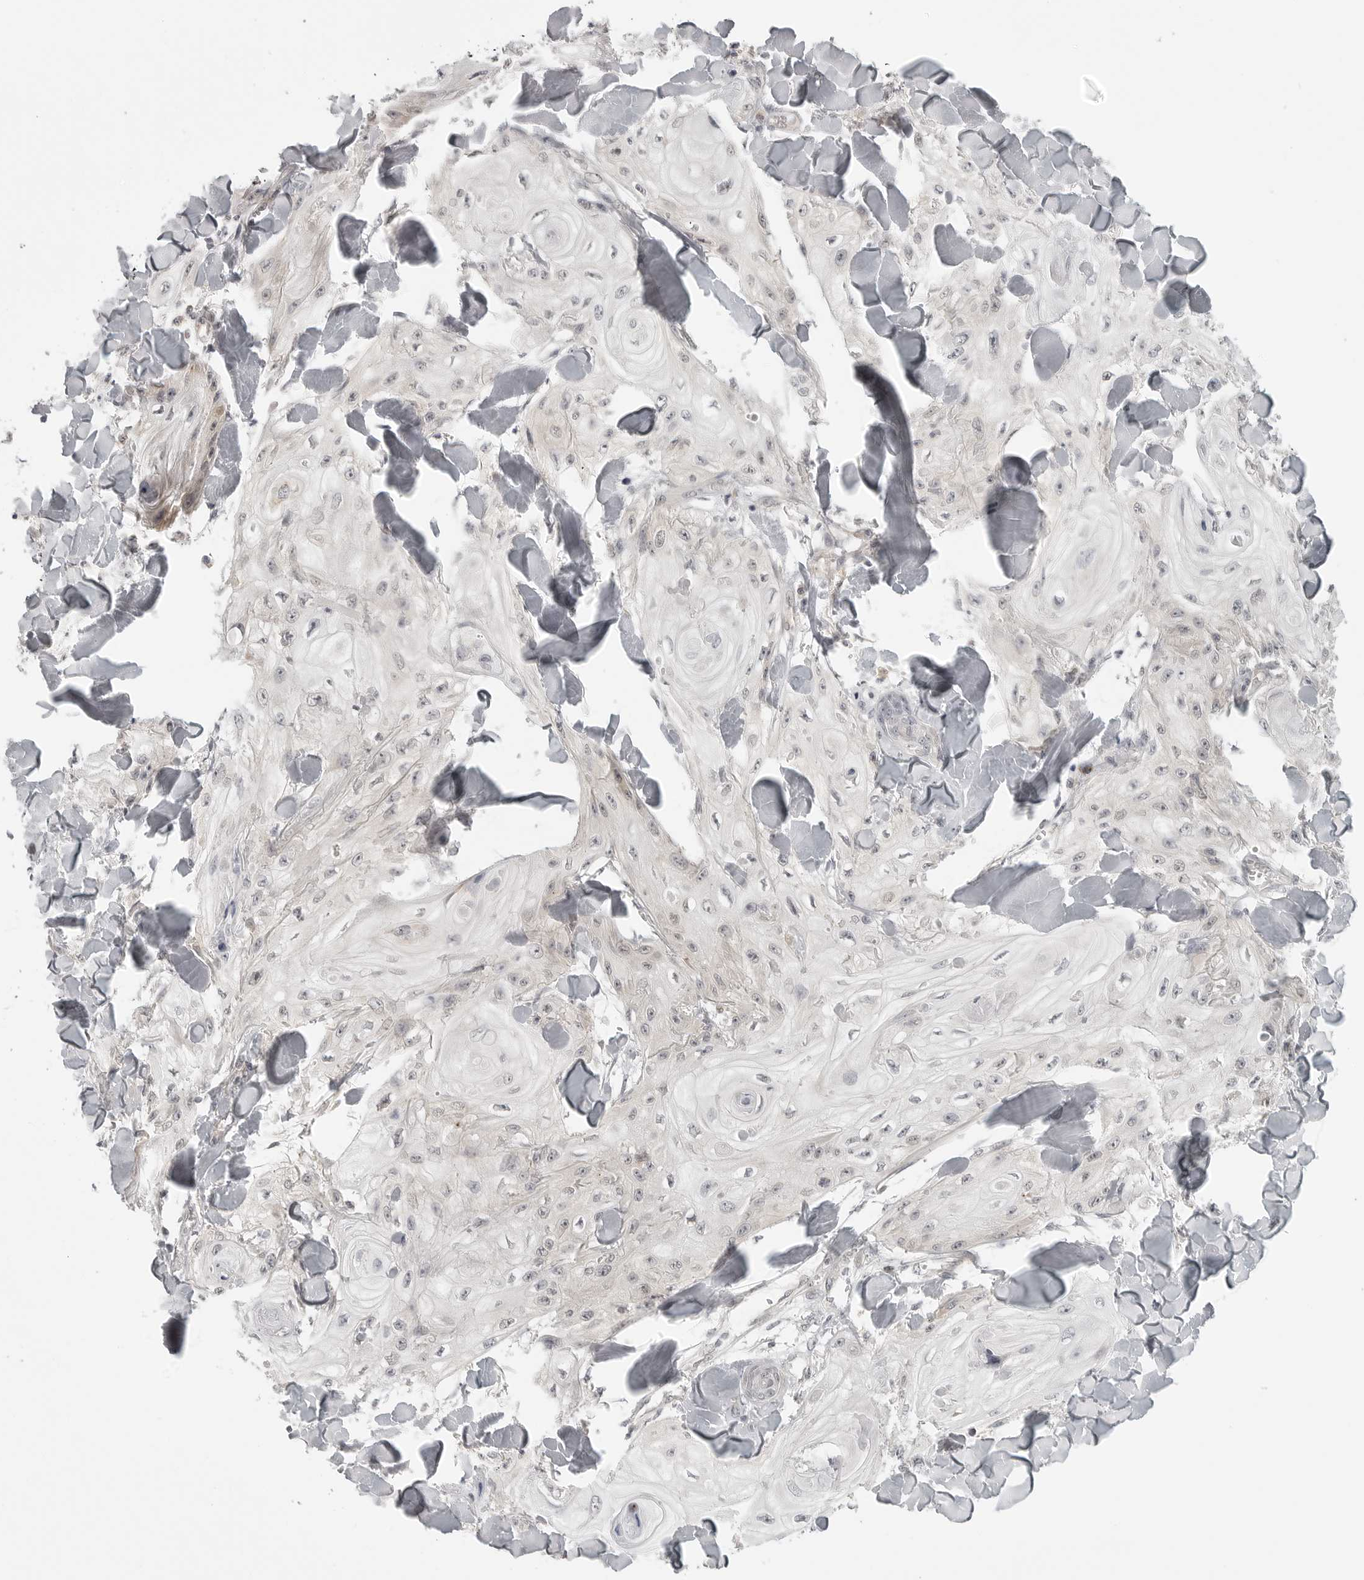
{"staining": {"intensity": "negative", "quantity": "none", "location": "none"}, "tissue": "skin cancer", "cell_type": "Tumor cells", "image_type": "cancer", "snomed": [{"axis": "morphology", "description": "Squamous cell carcinoma, NOS"}, {"axis": "topography", "description": "Skin"}], "caption": "This is an IHC micrograph of human skin squamous cell carcinoma. There is no expression in tumor cells.", "gene": "TUT4", "patient": {"sex": "male", "age": 74}}